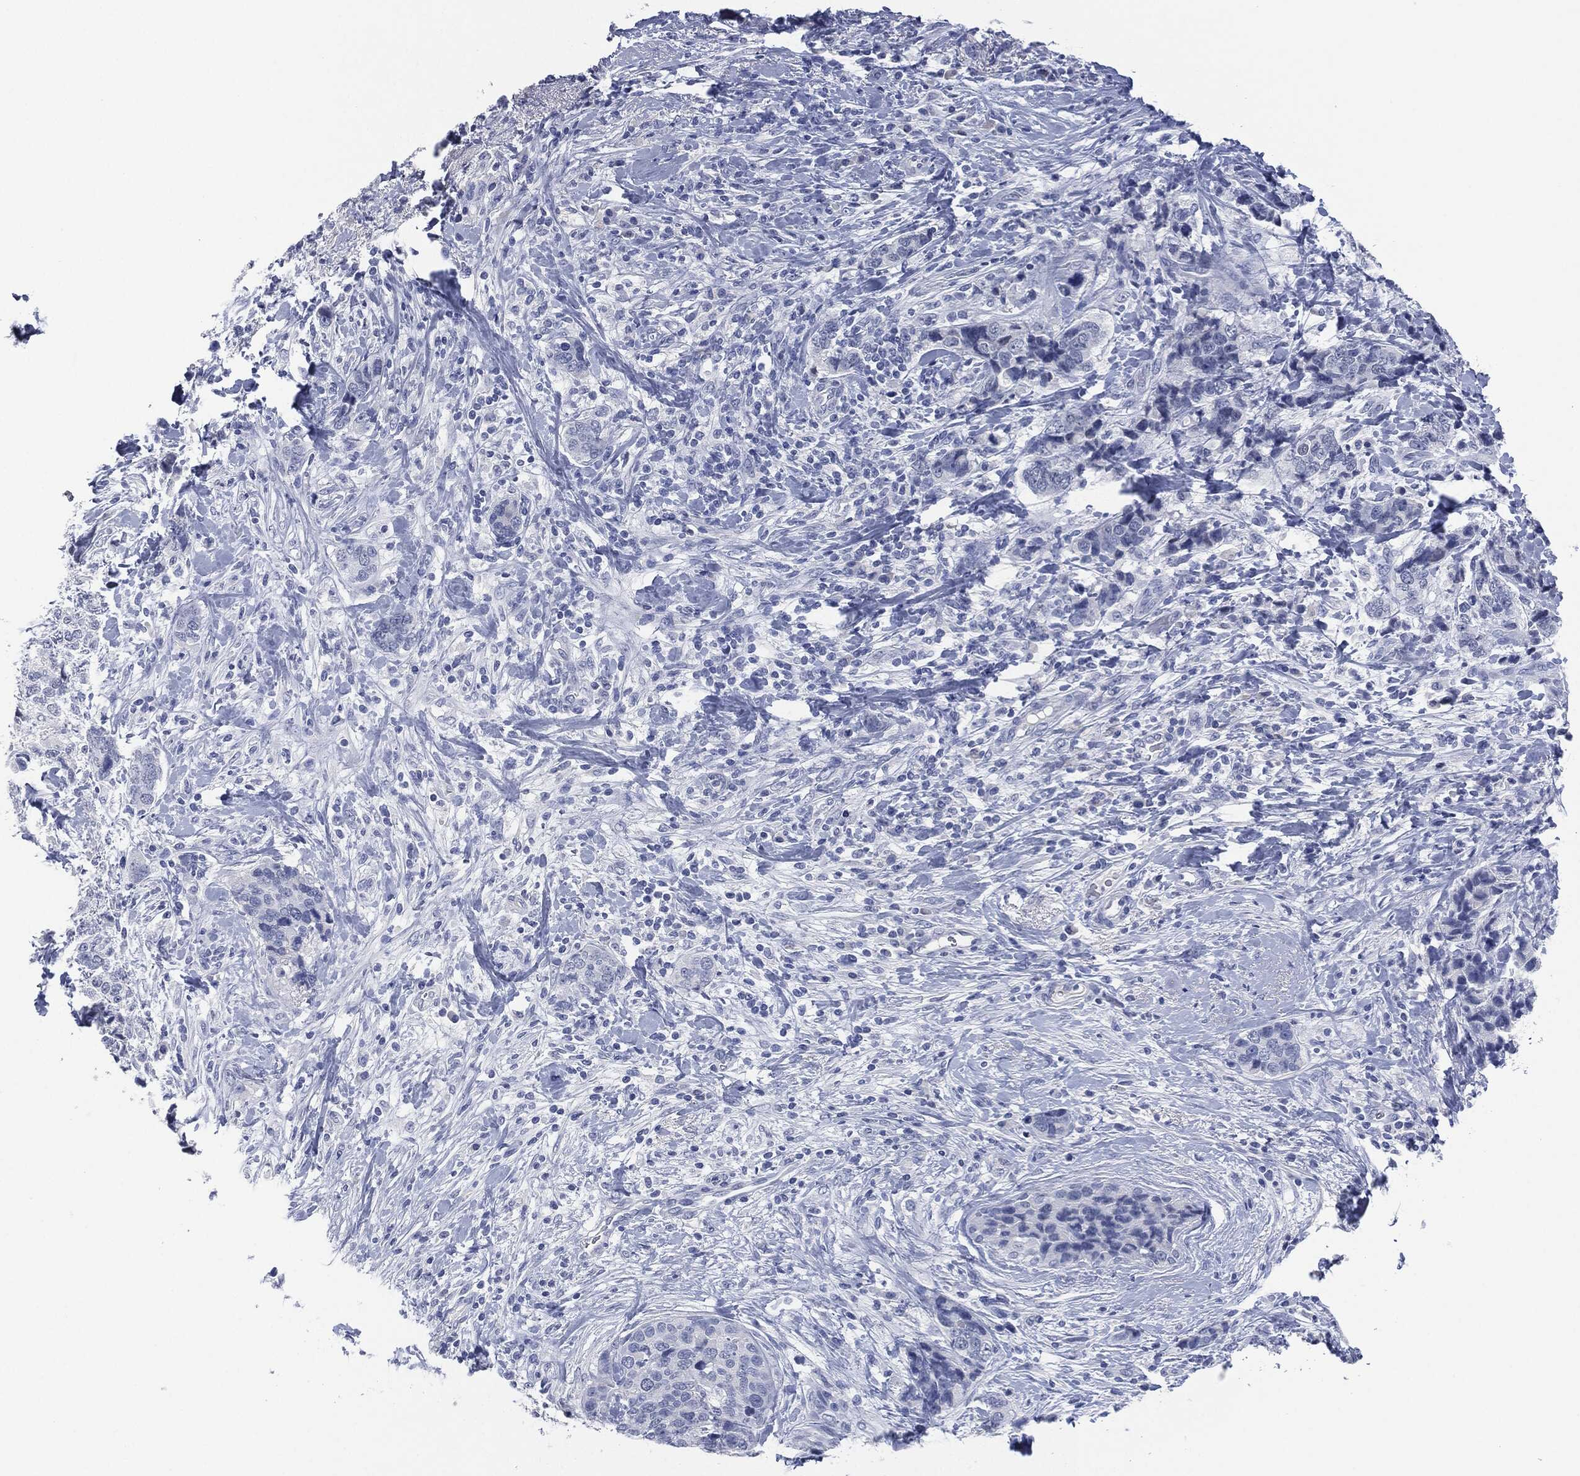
{"staining": {"intensity": "negative", "quantity": "none", "location": "none"}, "tissue": "breast cancer", "cell_type": "Tumor cells", "image_type": "cancer", "snomed": [{"axis": "morphology", "description": "Lobular carcinoma"}, {"axis": "topography", "description": "Breast"}], "caption": "Immunohistochemistry (IHC) of breast lobular carcinoma reveals no positivity in tumor cells.", "gene": "MUC16", "patient": {"sex": "female", "age": 59}}